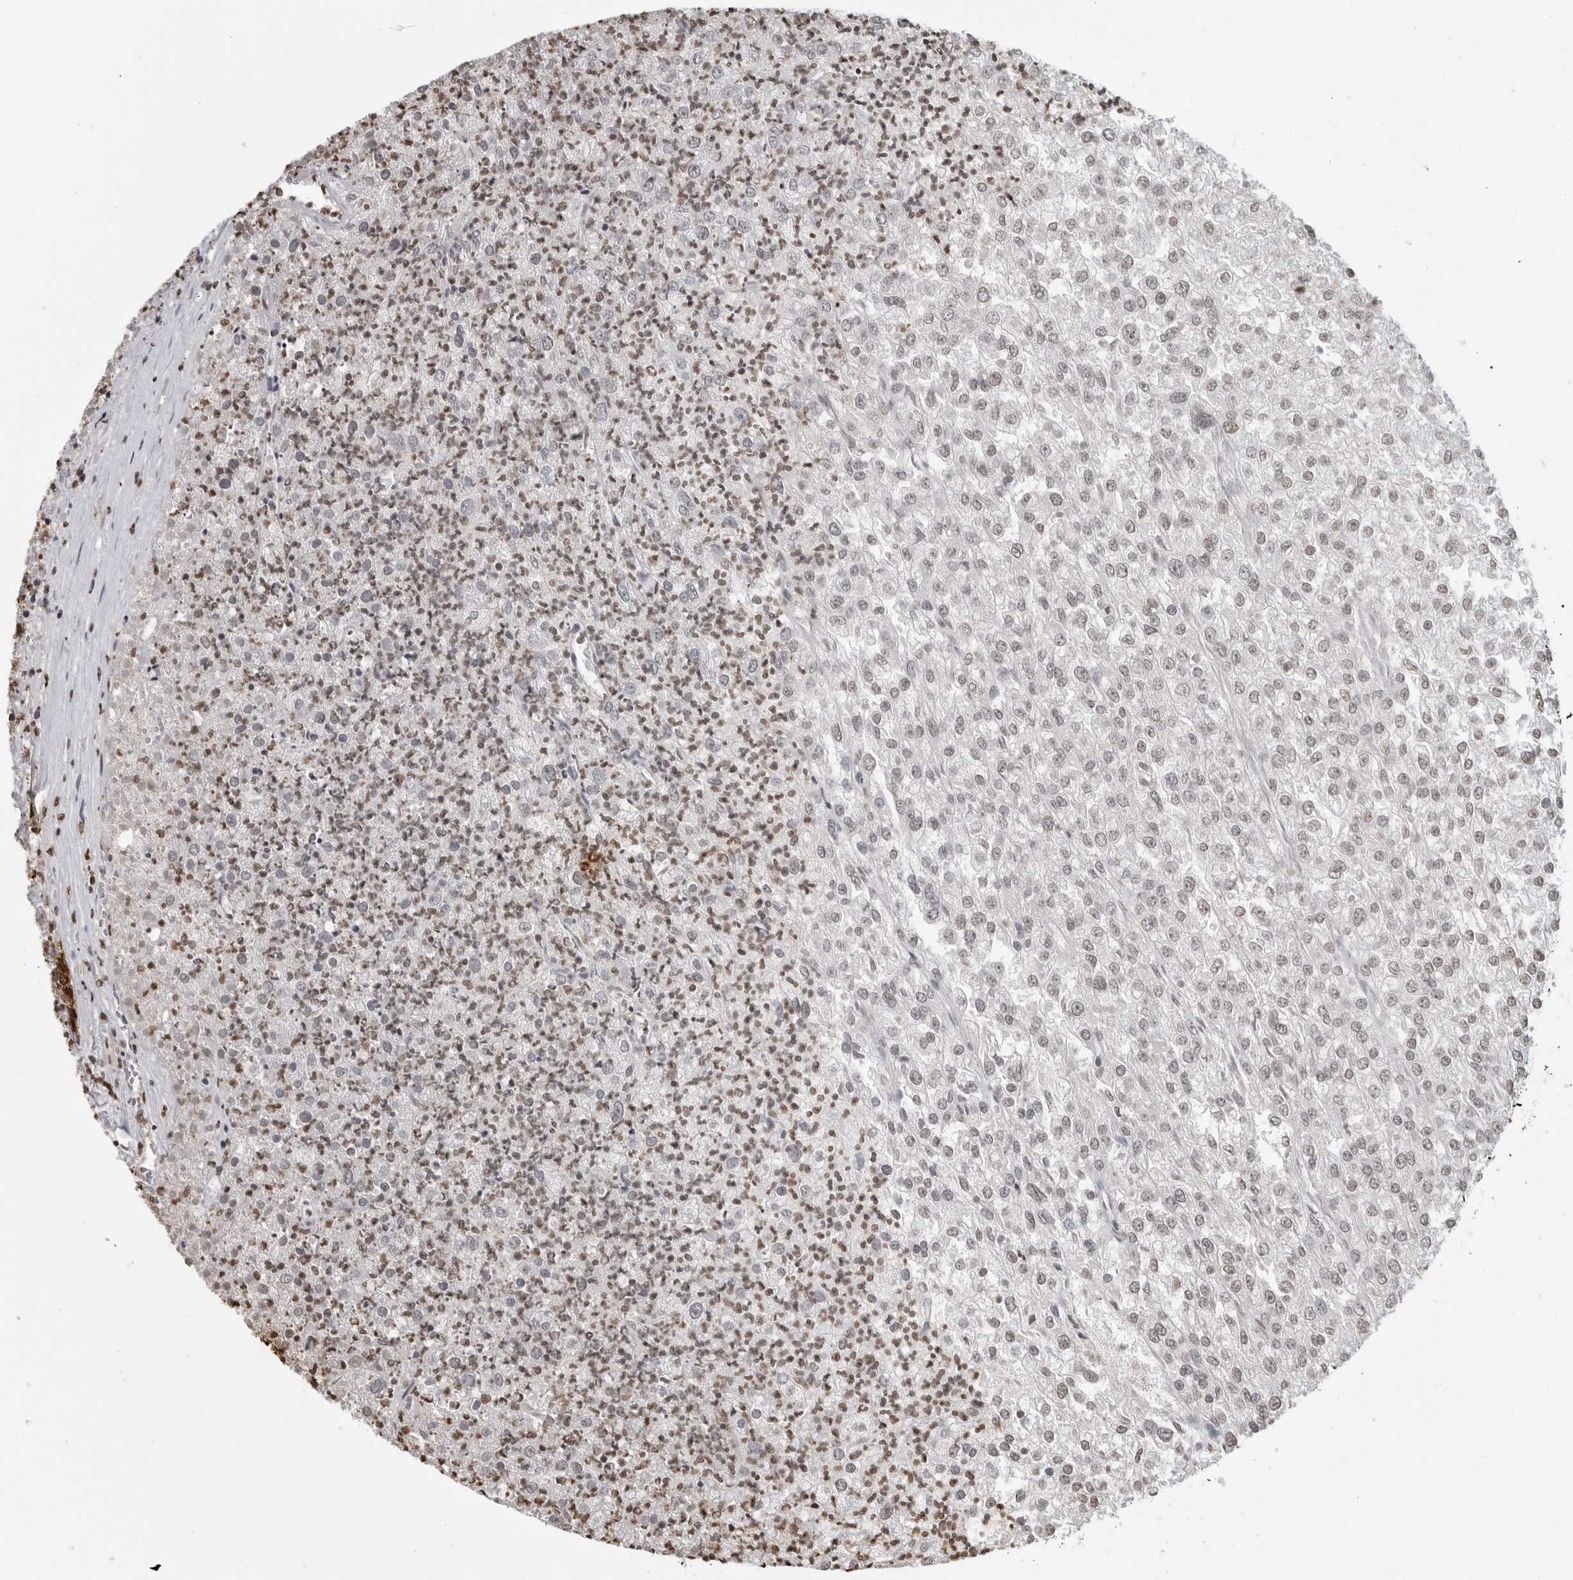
{"staining": {"intensity": "negative", "quantity": "none", "location": "none"}, "tissue": "renal cancer", "cell_type": "Tumor cells", "image_type": "cancer", "snomed": [{"axis": "morphology", "description": "Adenocarcinoma, NOS"}, {"axis": "topography", "description": "Kidney"}], "caption": "High power microscopy histopathology image of an immunohistochemistry photomicrograph of renal cancer, revealing no significant expression in tumor cells. (DAB immunohistochemistry (IHC), high magnification).", "gene": "SMAD2", "patient": {"sex": "female", "age": 54}}